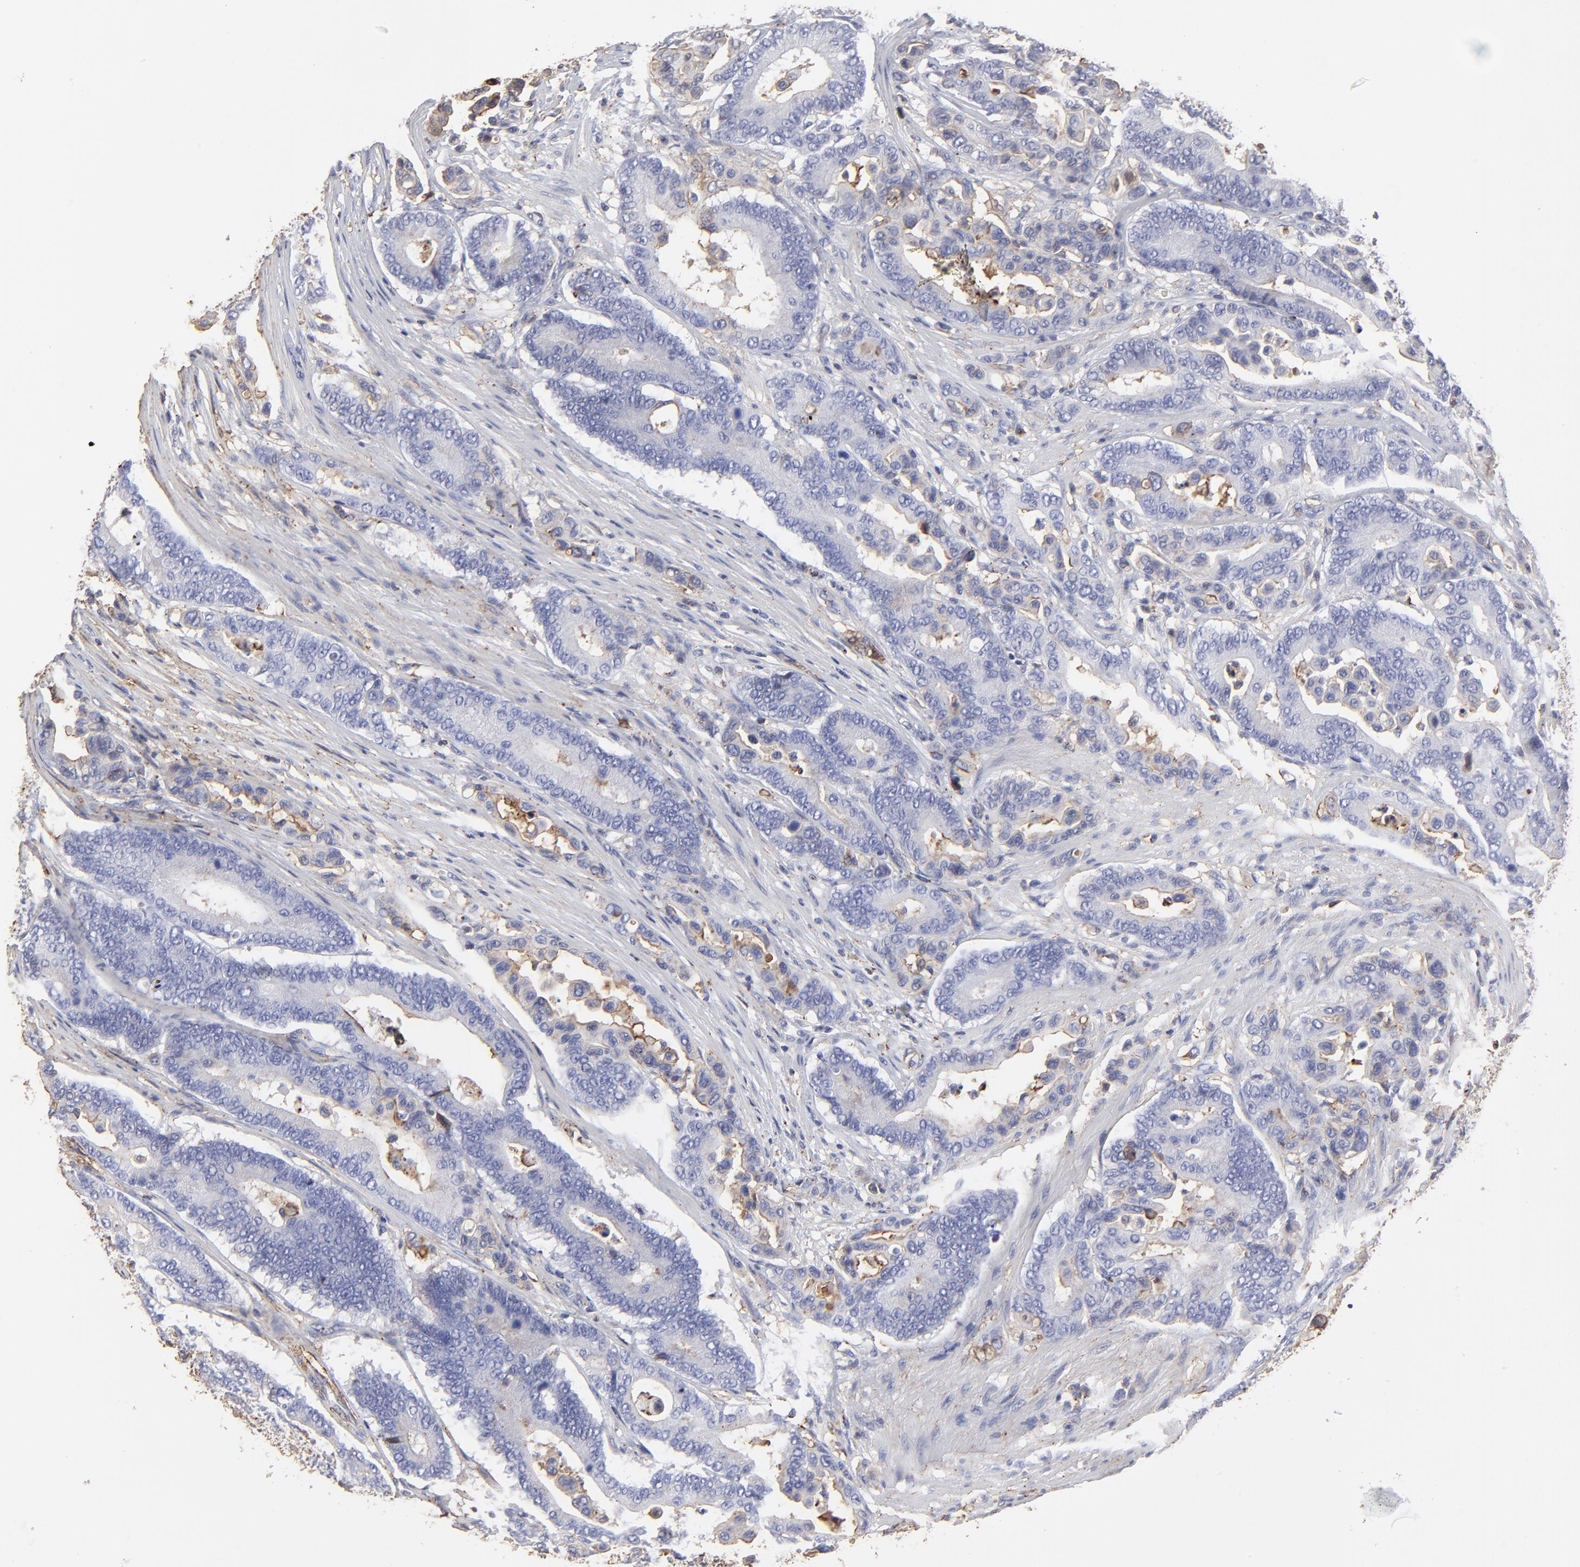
{"staining": {"intensity": "negative", "quantity": "none", "location": "none"}, "tissue": "colorectal cancer", "cell_type": "Tumor cells", "image_type": "cancer", "snomed": [{"axis": "morphology", "description": "Normal tissue, NOS"}, {"axis": "morphology", "description": "Adenocarcinoma, NOS"}, {"axis": "topography", "description": "Colon"}], "caption": "Colorectal adenocarcinoma was stained to show a protein in brown. There is no significant staining in tumor cells. (DAB immunohistochemistry (IHC) with hematoxylin counter stain).", "gene": "ANXA6", "patient": {"sex": "male", "age": 82}}